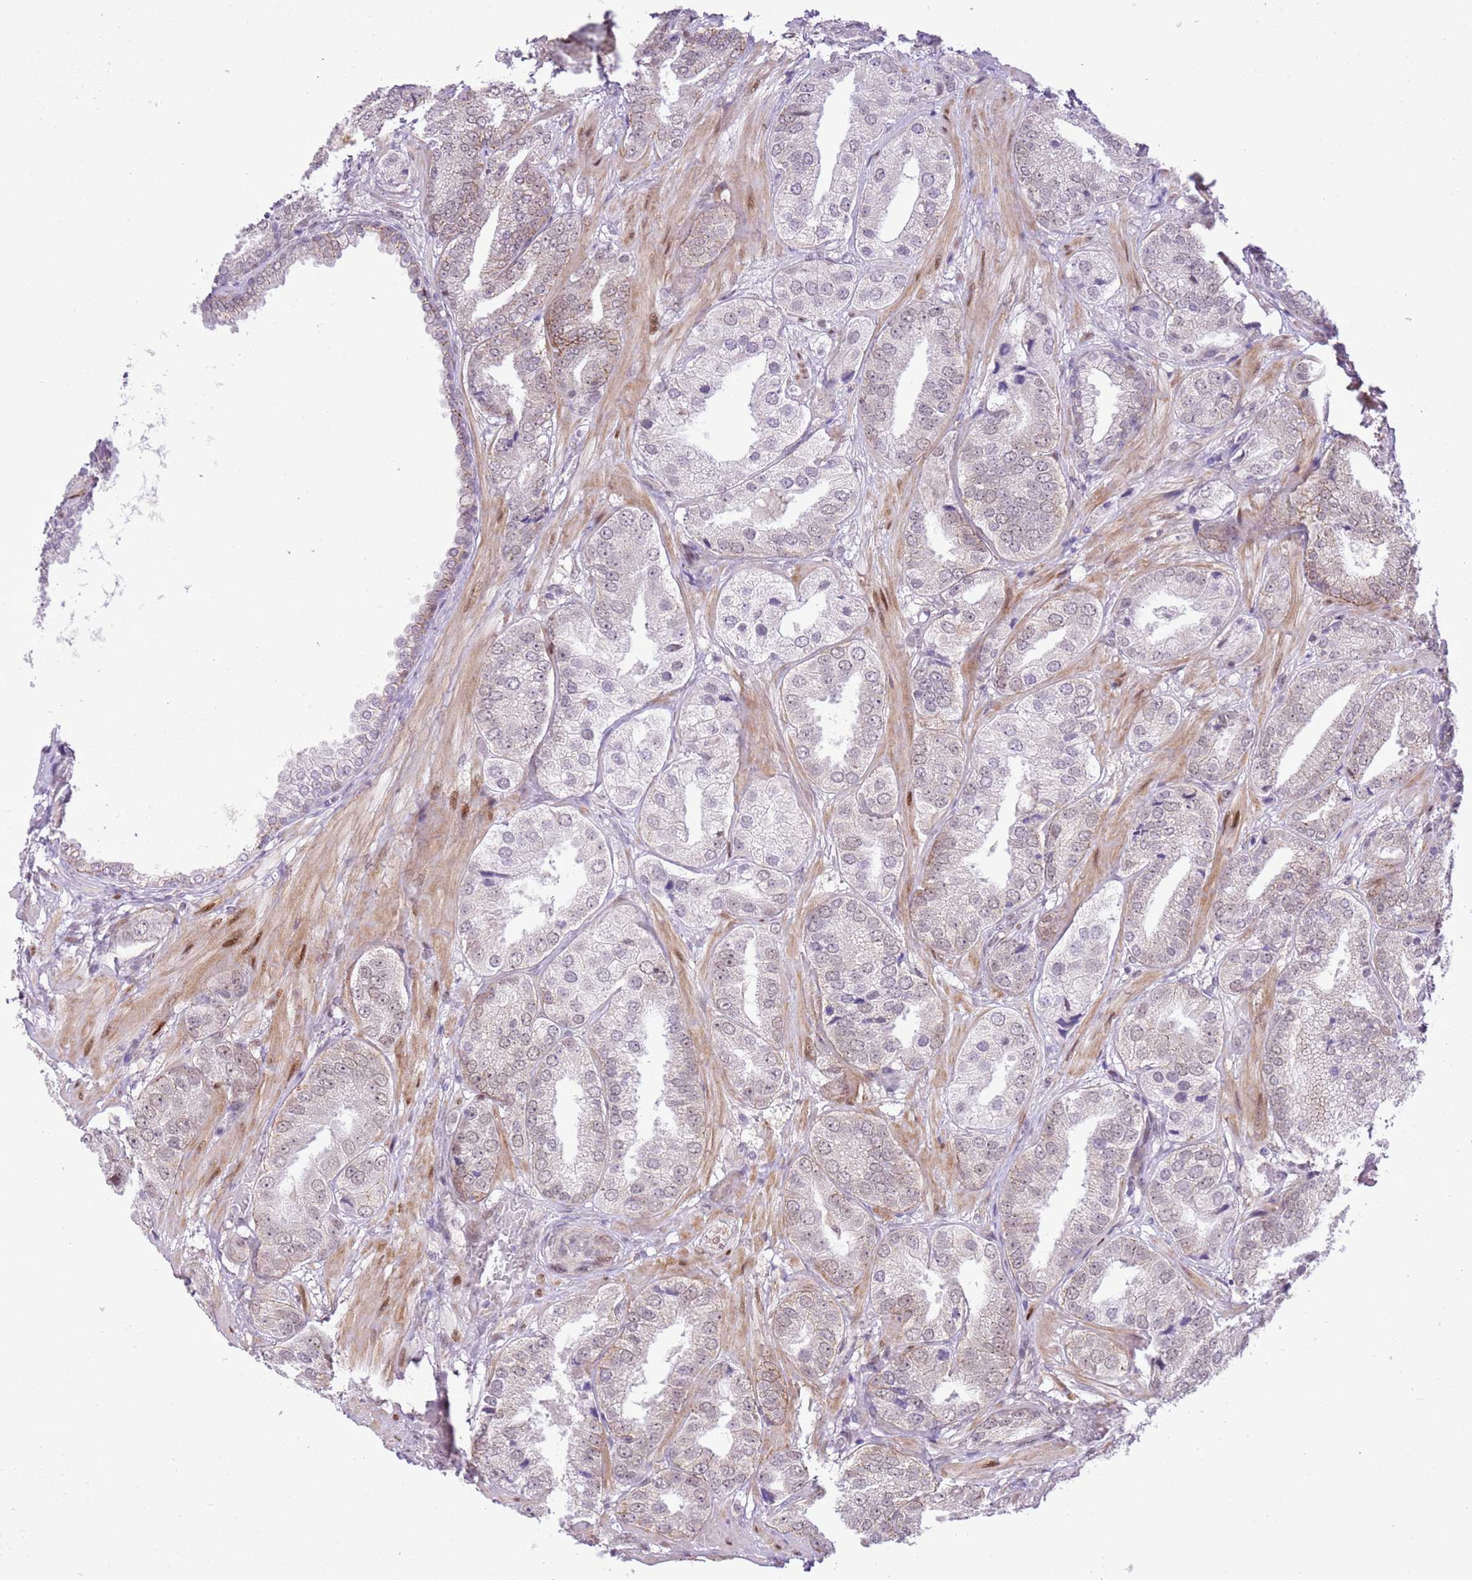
{"staining": {"intensity": "weak", "quantity": "<25%", "location": "nuclear"}, "tissue": "prostate cancer", "cell_type": "Tumor cells", "image_type": "cancer", "snomed": [{"axis": "morphology", "description": "Adenocarcinoma, High grade"}, {"axis": "topography", "description": "Prostate"}], "caption": "An immunohistochemistry (IHC) image of prostate high-grade adenocarcinoma is shown. There is no staining in tumor cells of prostate high-grade adenocarcinoma.", "gene": "NACC2", "patient": {"sex": "male", "age": 63}}